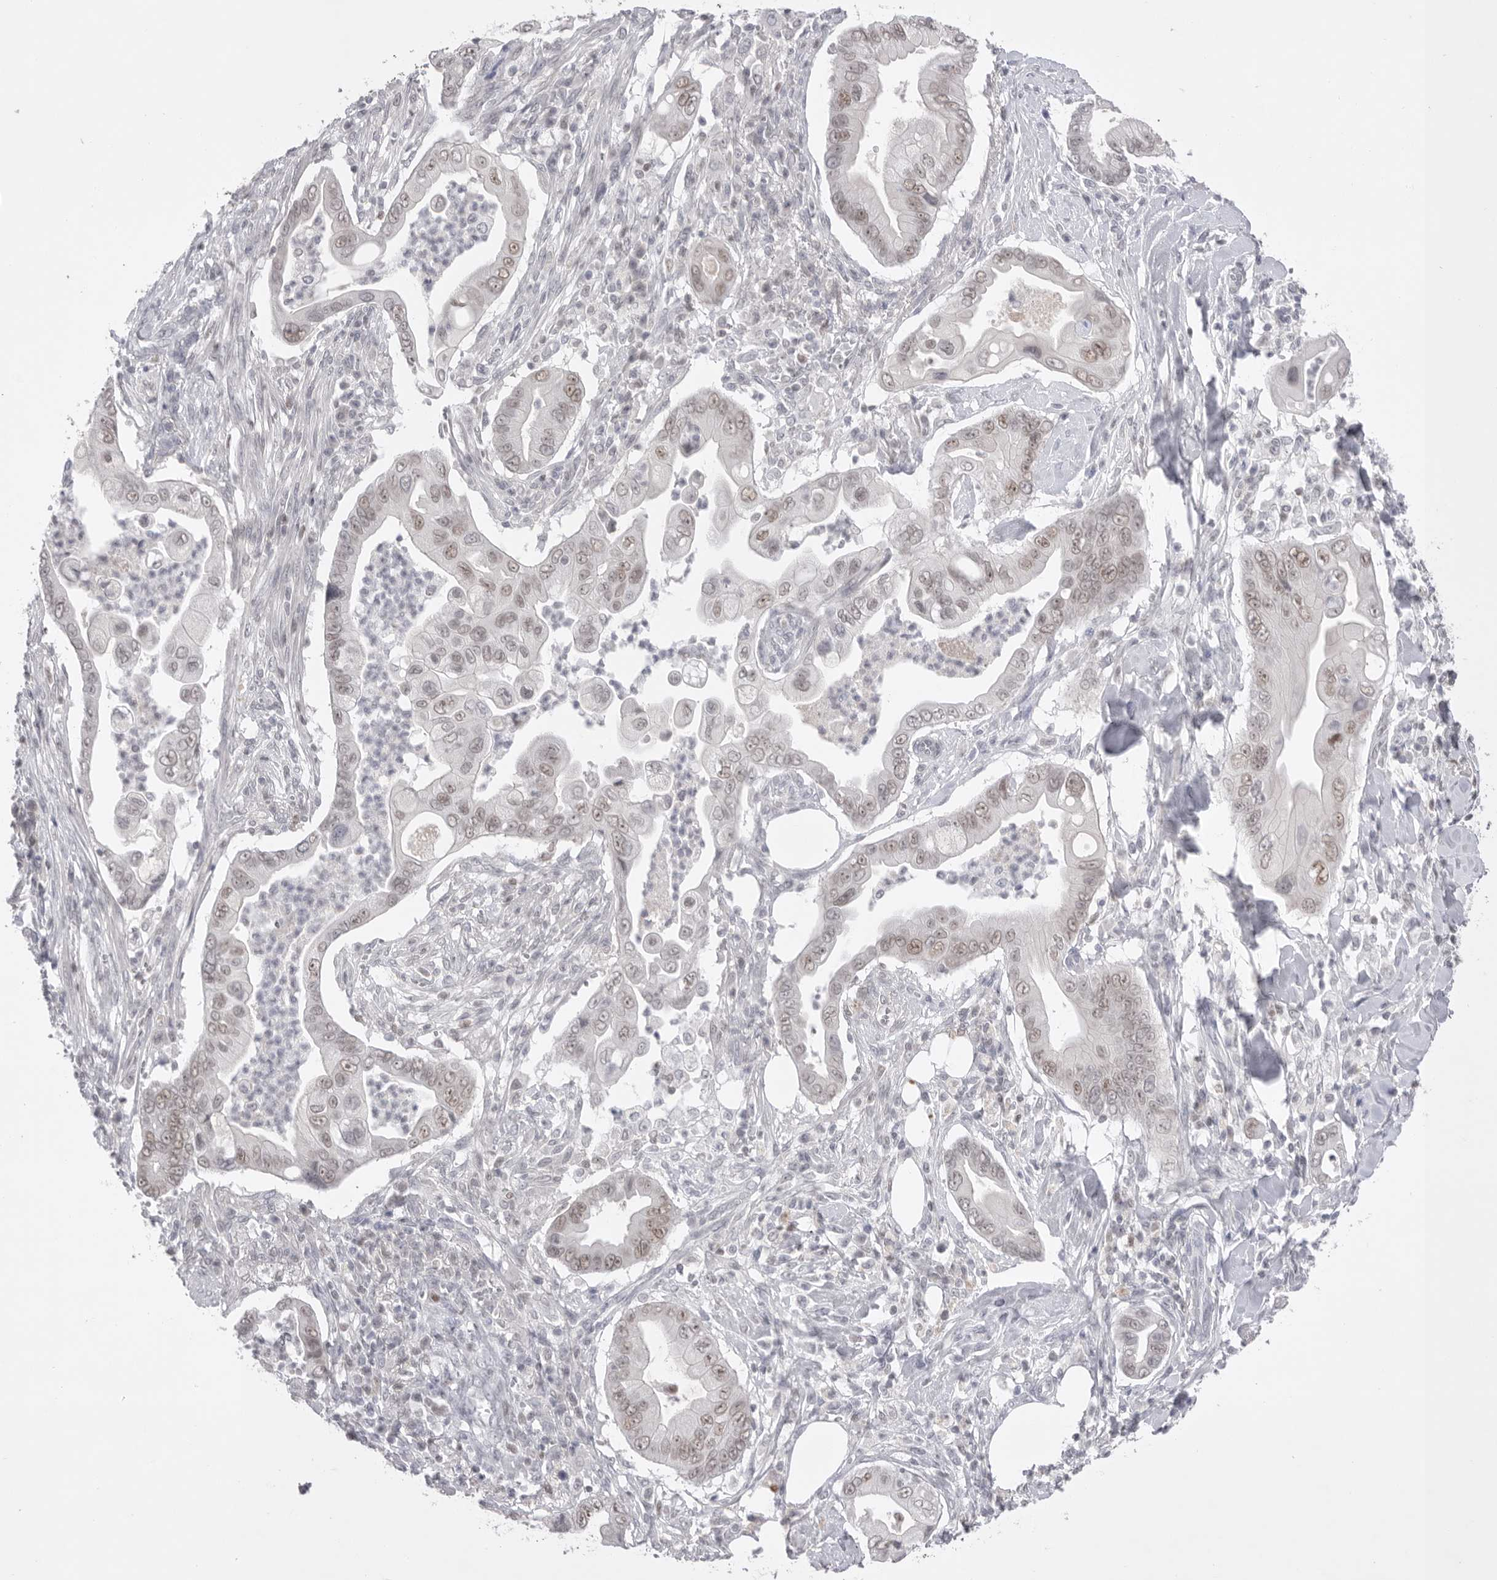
{"staining": {"intensity": "weak", "quantity": ">75%", "location": "nuclear"}, "tissue": "pancreatic cancer", "cell_type": "Tumor cells", "image_type": "cancer", "snomed": [{"axis": "morphology", "description": "Adenocarcinoma, NOS"}, {"axis": "topography", "description": "Pancreas"}], "caption": "Approximately >75% of tumor cells in human pancreatic adenocarcinoma demonstrate weak nuclear protein expression as visualized by brown immunohistochemical staining.", "gene": "ZBTB7B", "patient": {"sex": "male", "age": 78}}